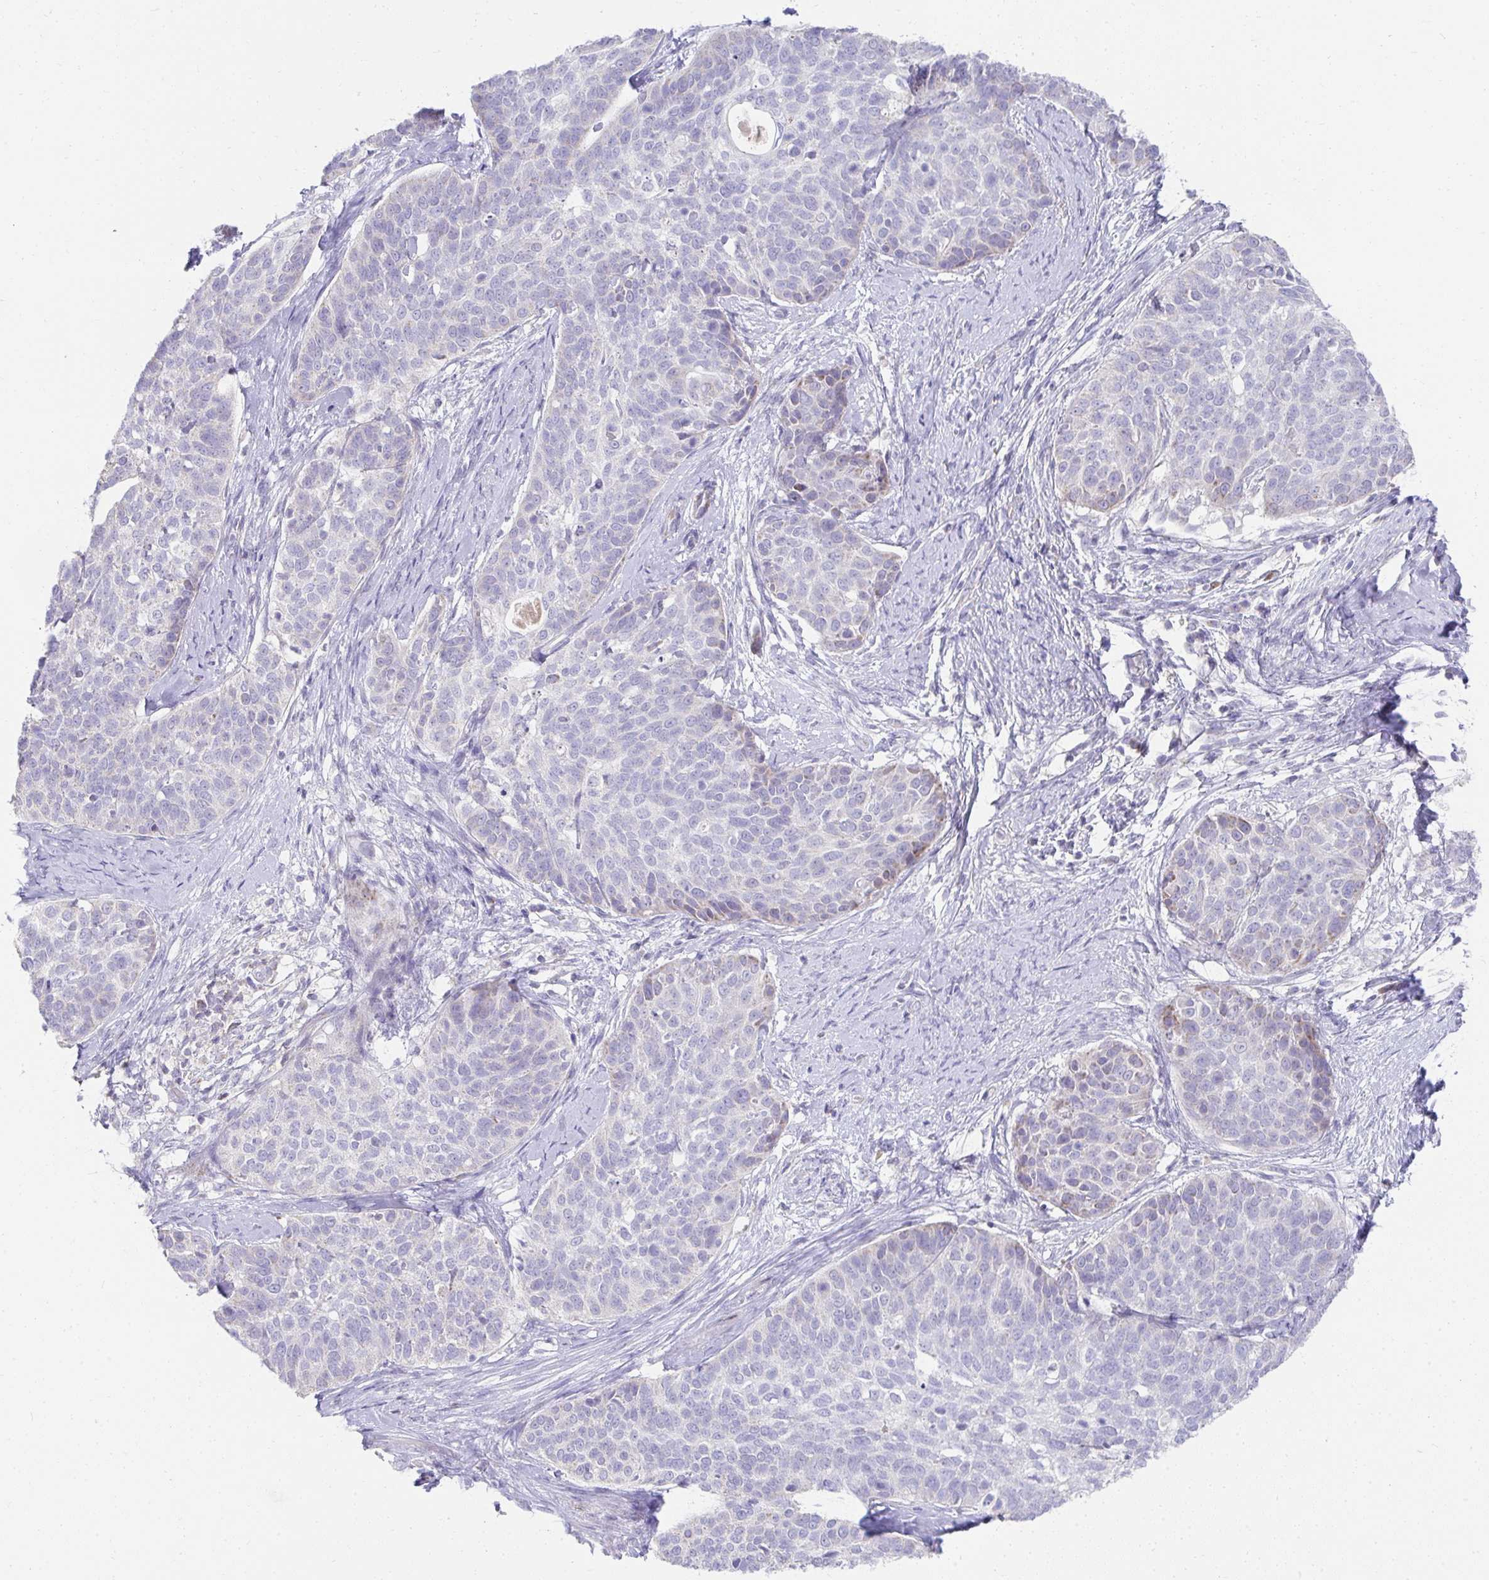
{"staining": {"intensity": "negative", "quantity": "none", "location": "none"}, "tissue": "cervical cancer", "cell_type": "Tumor cells", "image_type": "cancer", "snomed": [{"axis": "morphology", "description": "Squamous cell carcinoma, NOS"}, {"axis": "topography", "description": "Cervix"}], "caption": "The micrograph reveals no significant staining in tumor cells of cervical squamous cell carcinoma.", "gene": "PRRG3", "patient": {"sex": "female", "age": 69}}